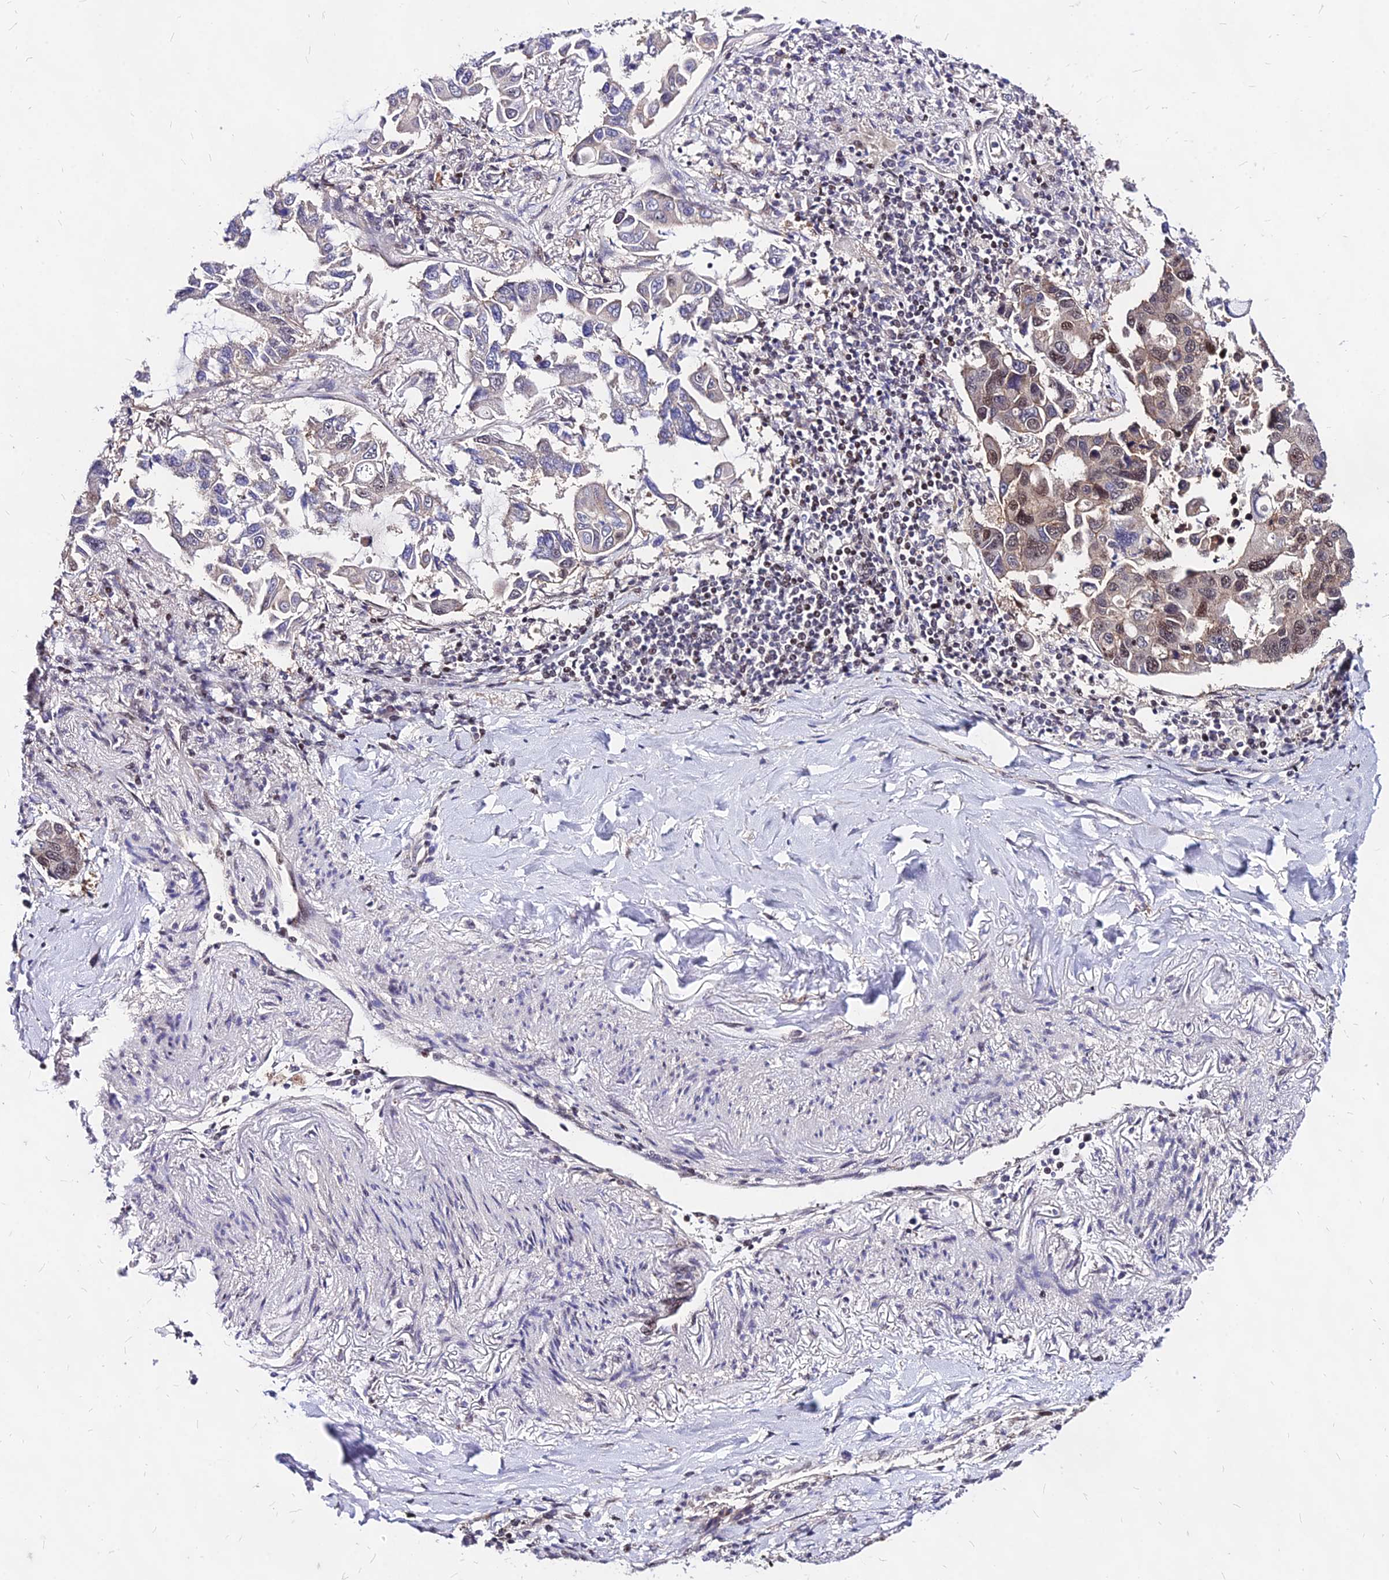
{"staining": {"intensity": "moderate", "quantity": "<25%", "location": "nuclear"}, "tissue": "lung cancer", "cell_type": "Tumor cells", "image_type": "cancer", "snomed": [{"axis": "morphology", "description": "Adenocarcinoma, NOS"}, {"axis": "topography", "description": "Lung"}], "caption": "Human lung cancer (adenocarcinoma) stained for a protein (brown) exhibits moderate nuclear positive expression in approximately <25% of tumor cells.", "gene": "DDX55", "patient": {"sex": "male", "age": 64}}